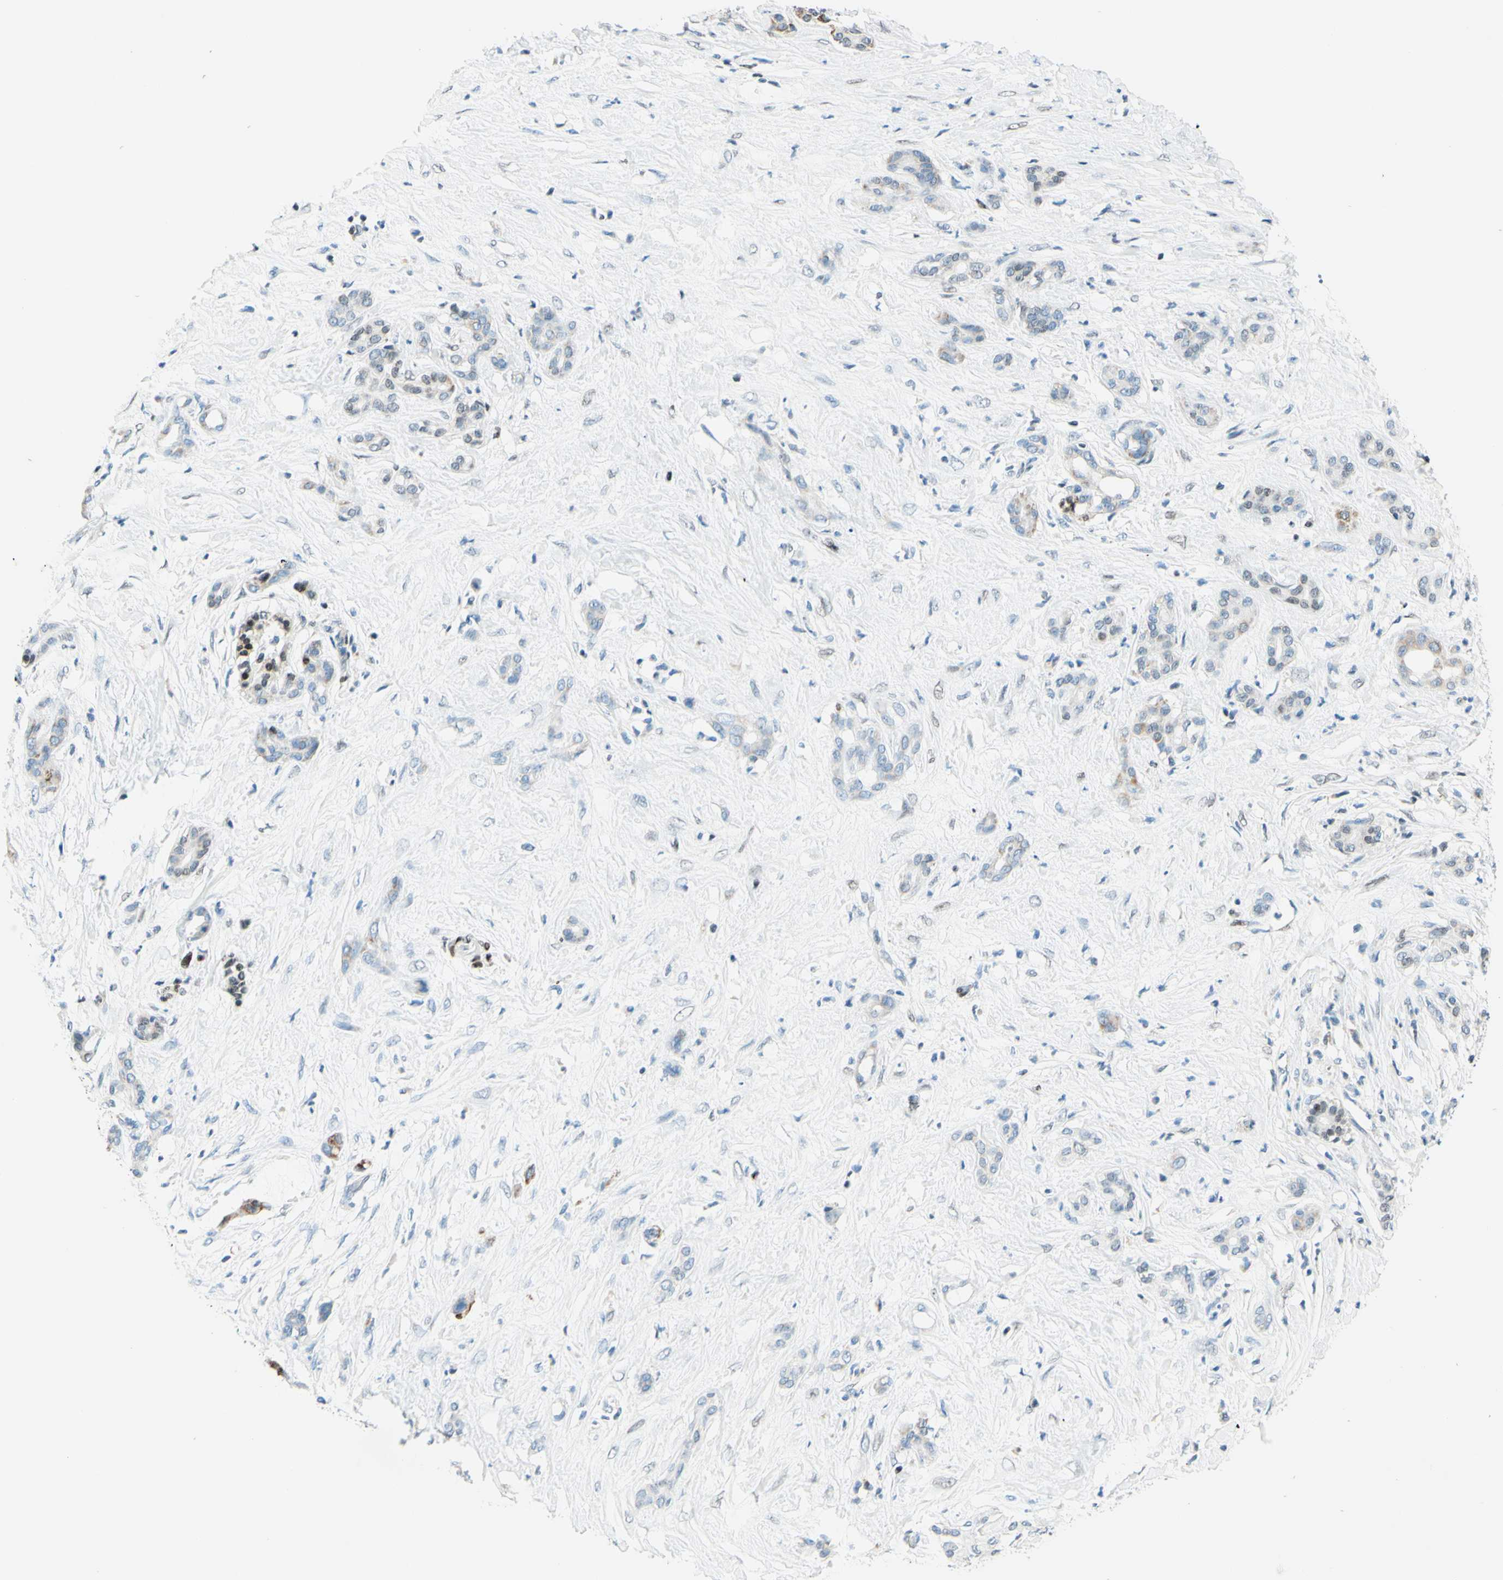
{"staining": {"intensity": "weak", "quantity": ">75%", "location": "cytoplasmic/membranous"}, "tissue": "pancreatic cancer", "cell_type": "Tumor cells", "image_type": "cancer", "snomed": [{"axis": "morphology", "description": "Adenocarcinoma, NOS"}, {"axis": "topography", "description": "Pancreas"}], "caption": "The image displays immunohistochemical staining of pancreatic adenocarcinoma. There is weak cytoplasmic/membranous positivity is appreciated in approximately >75% of tumor cells.", "gene": "CBX7", "patient": {"sex": "male", "age": 41}}